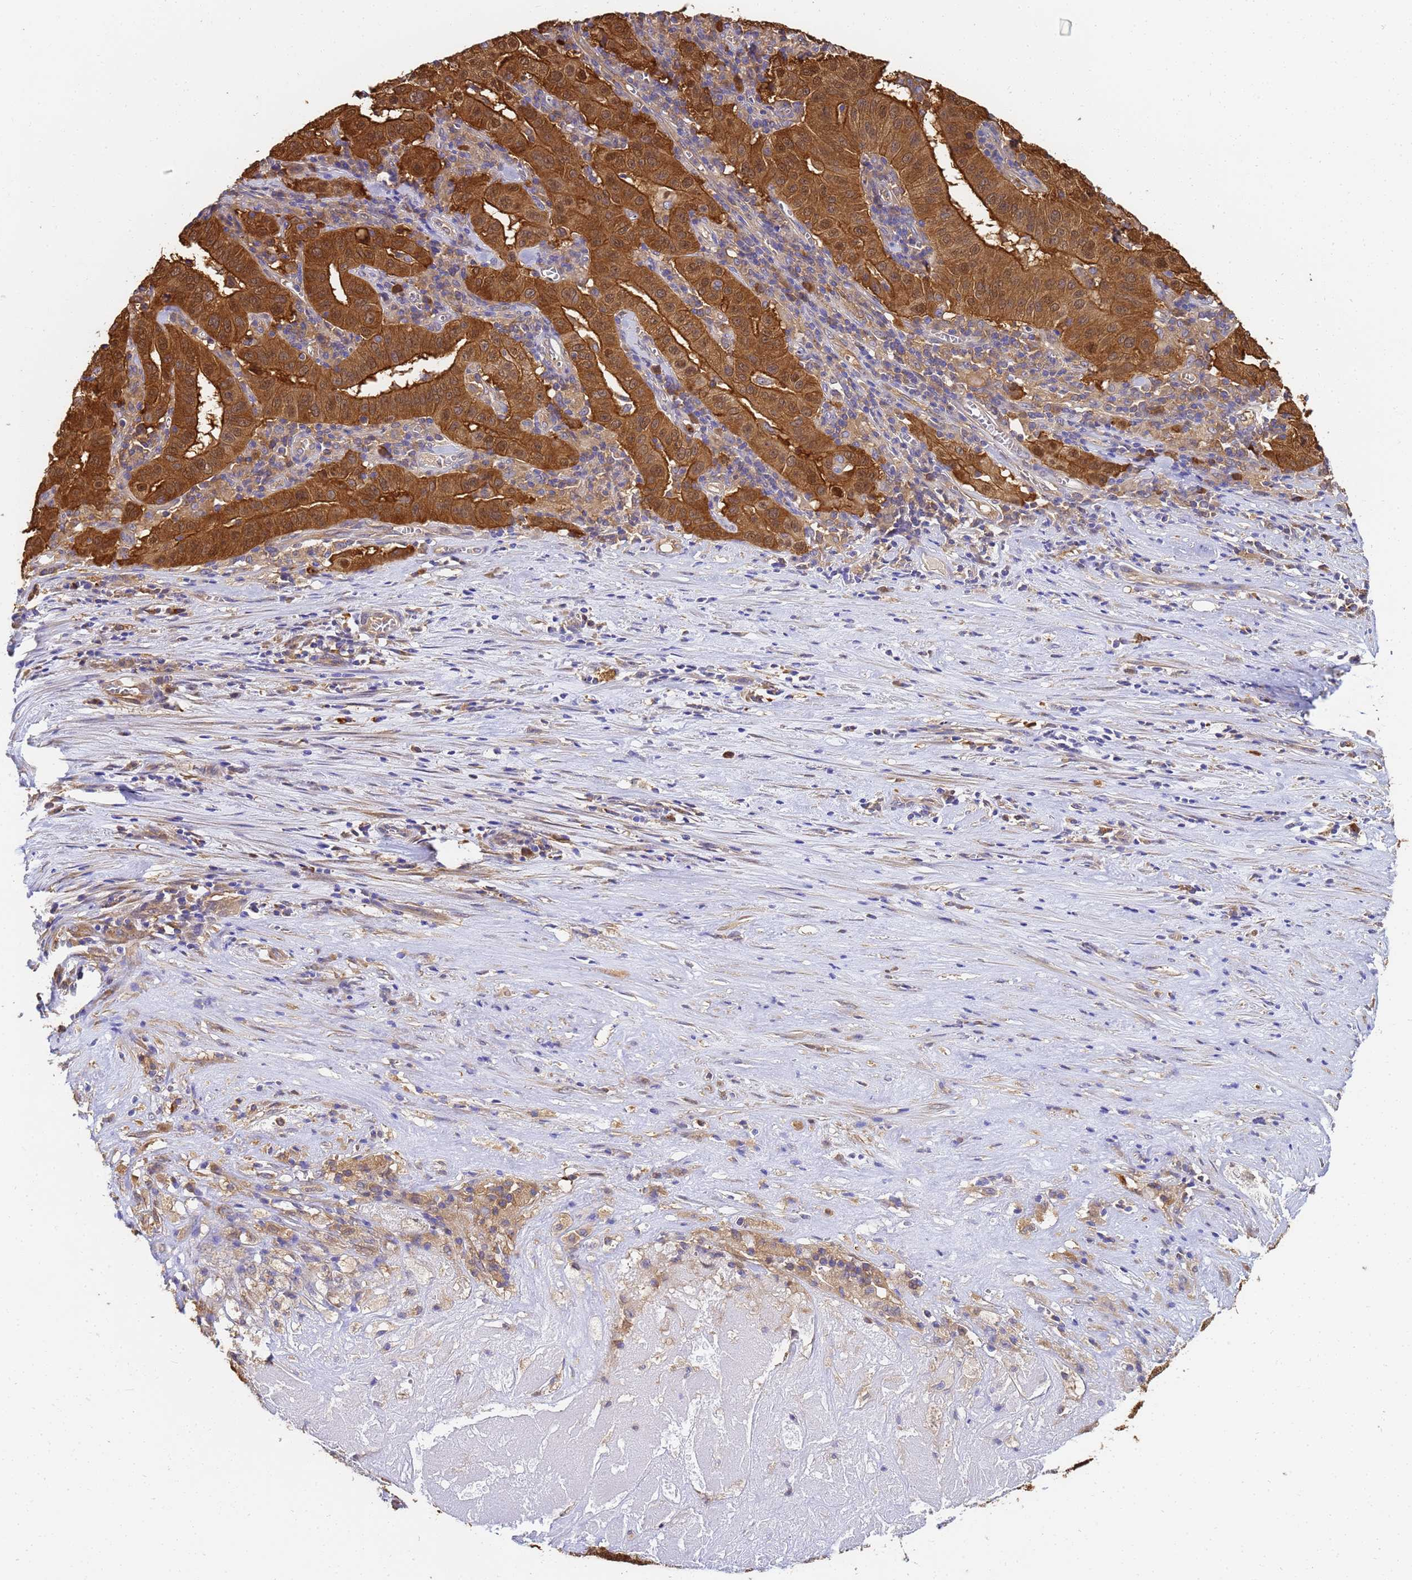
{"staining": {"intensity": "strong", "quantity": ">75%", "location": "cytoplasmic/membranous"}, "tissue": "pancreatic cancer", "cell_type": "Tumor cells", "image_type": "cancer", "snomed": [{"axis": "morphology", "description": "Adenocarcinoma, NOS"}, {"axis": "topography", "description": "Pancreas"}], "caption": "Brown immunohistochemical staining in human pancreatic cancer (adenocarcinoma) shows strong cytoplasmic/membranous positivity in approximately >75% of tumor cells. (DAB IHC with brightfield microscopy, high magnification).", "gene": "NME1-NME2", "patient": {"sex": "male", "age": 63}}